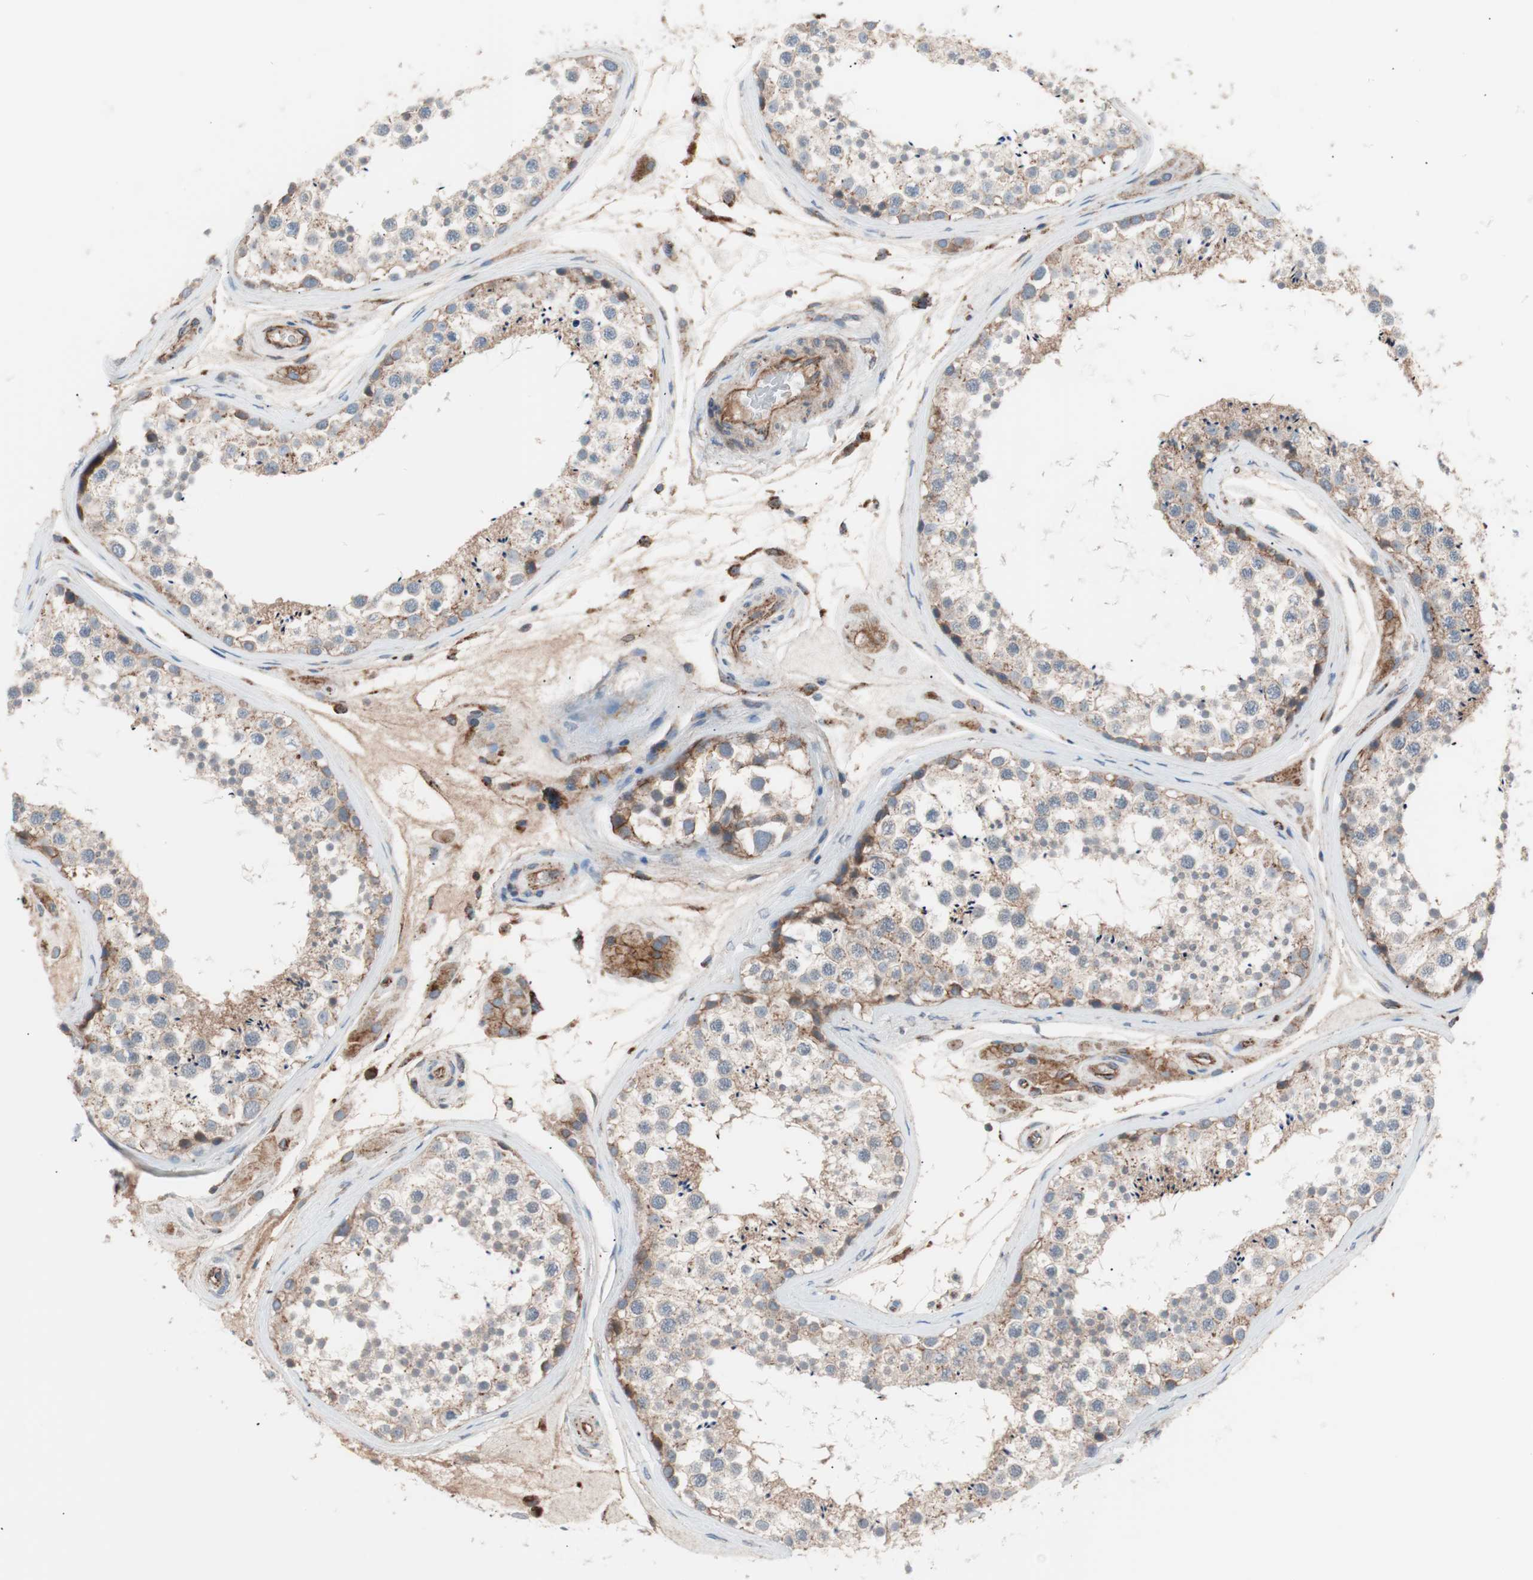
{"staining": {"intensity": "weak", "quantity": ">75%", "location": "cytoplasmic/membranous"}, "tissue": "testis", "cell_type": "Cells in seminiferous ducts", "image_type": "normal", "snomed": [{"axis": "morphology", "description": "Normal tissue, NOS"}, {"axis": "topography", "description": "Testis"}], "caption": "Immunohistochemistry image of benign testis: human testis stained using immunohistochemistry (IHC) displays low levels of weak protein expression localized specifically in the cytoplasmic/membranous of cells in seminiferous ducts, appearing as a cytoplasmic/membranous brown color.", "gene": "FLOT2", "patient": {"sex": "male", "age": 46}}